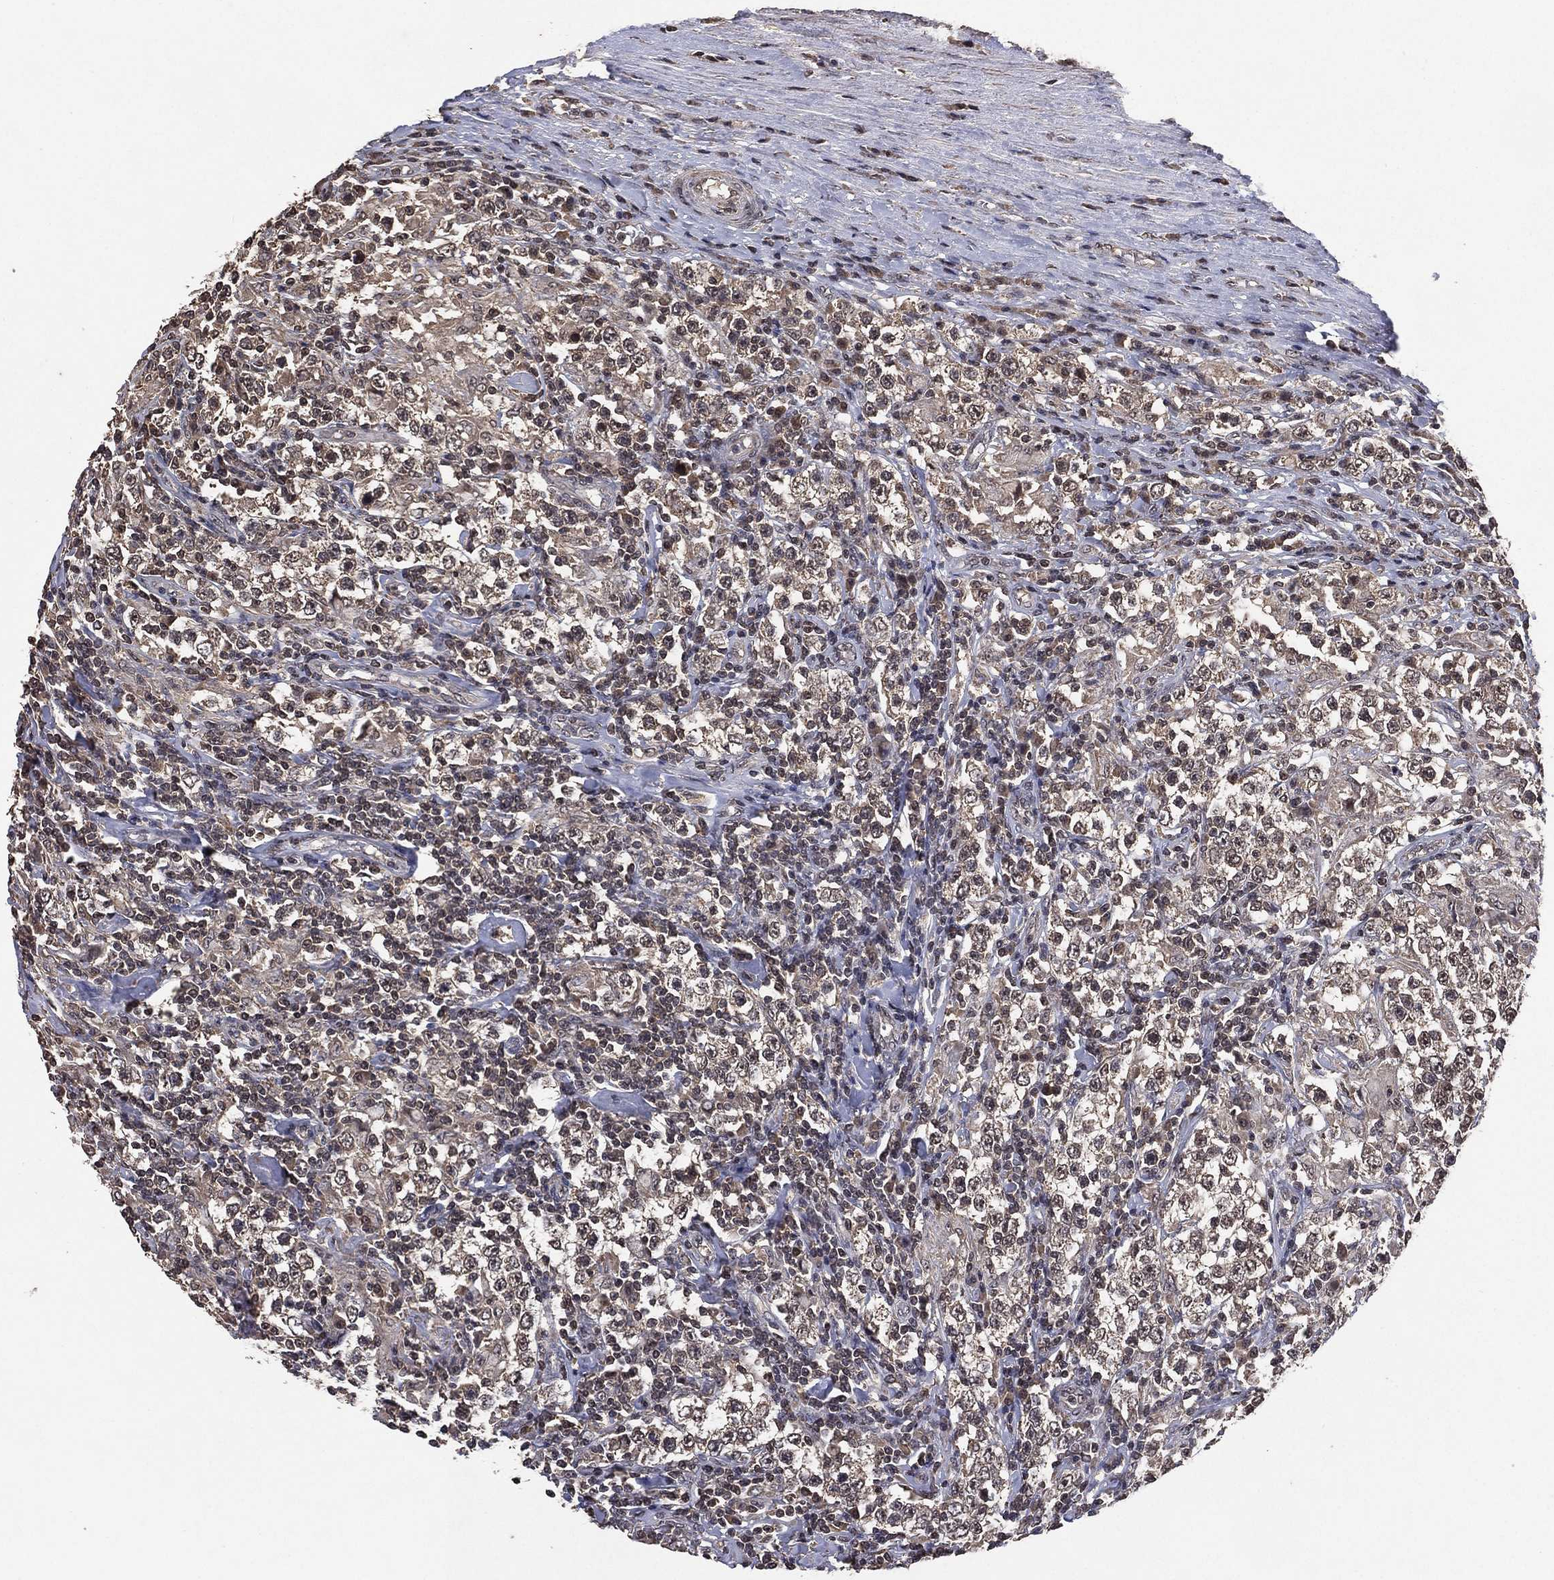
{"staining": {"intensity": "negative", "quantity": "none", "location": "none"}, "tissue": "testis cancer", "cell_type": "Tumor cells", "image_type": "cancer", "snomed": [{"axis": "morphology", "description": "Seminoma, NOS"}, {"axis": "morphology", "description": "Carcinoma, Embryonal, NOS"}, {"axis": "topography", "description": "Testis"}], "caption": "Human testis cancer stained for a protein using immunohistochemistry (IHC) demonstrates no positivity in tumor cells.", "gene": "NELFCD", "patient": {"sex": "male", "age": 41}}